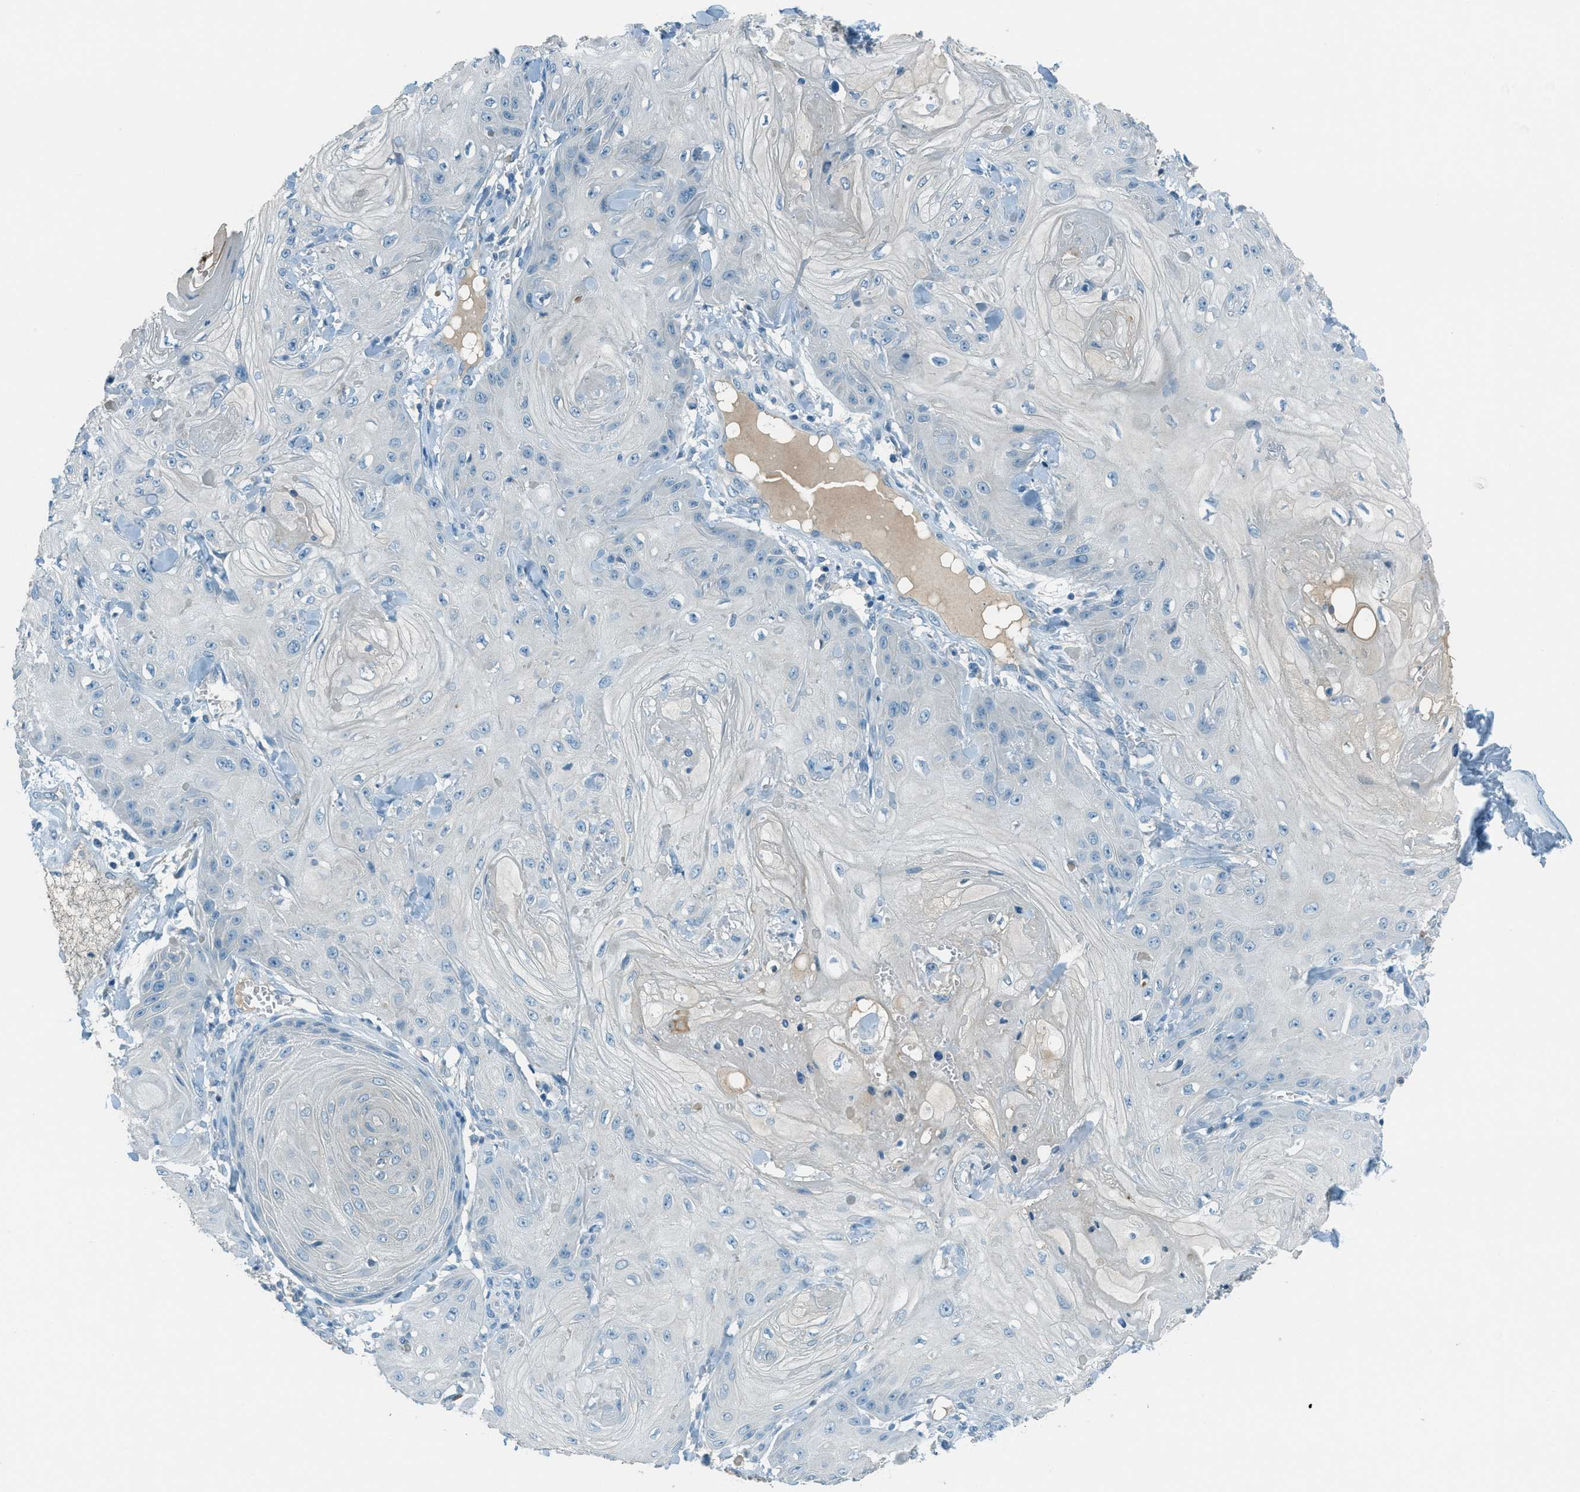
{"staining": {"intensity": "negative", "quantity": "none", "location": "none"}, "tissue": "skin cancer", "cell_type": "Tumor cells", "image_type": "cancer", "snomed": [{"axis": "morphology", "description": "Squamous cell carcinoma, NOS"}, {"axis": "topography", "description": "Skin"}], "caption": "Immunohistochemistry (IHC) photomicrograph of human squamous cell carcinoma (skin) stained for a protein (brown), which reveals no positivity in tumor cells.", "gene": "MSLN", "patient": {"sex": "male", "age": 74}}